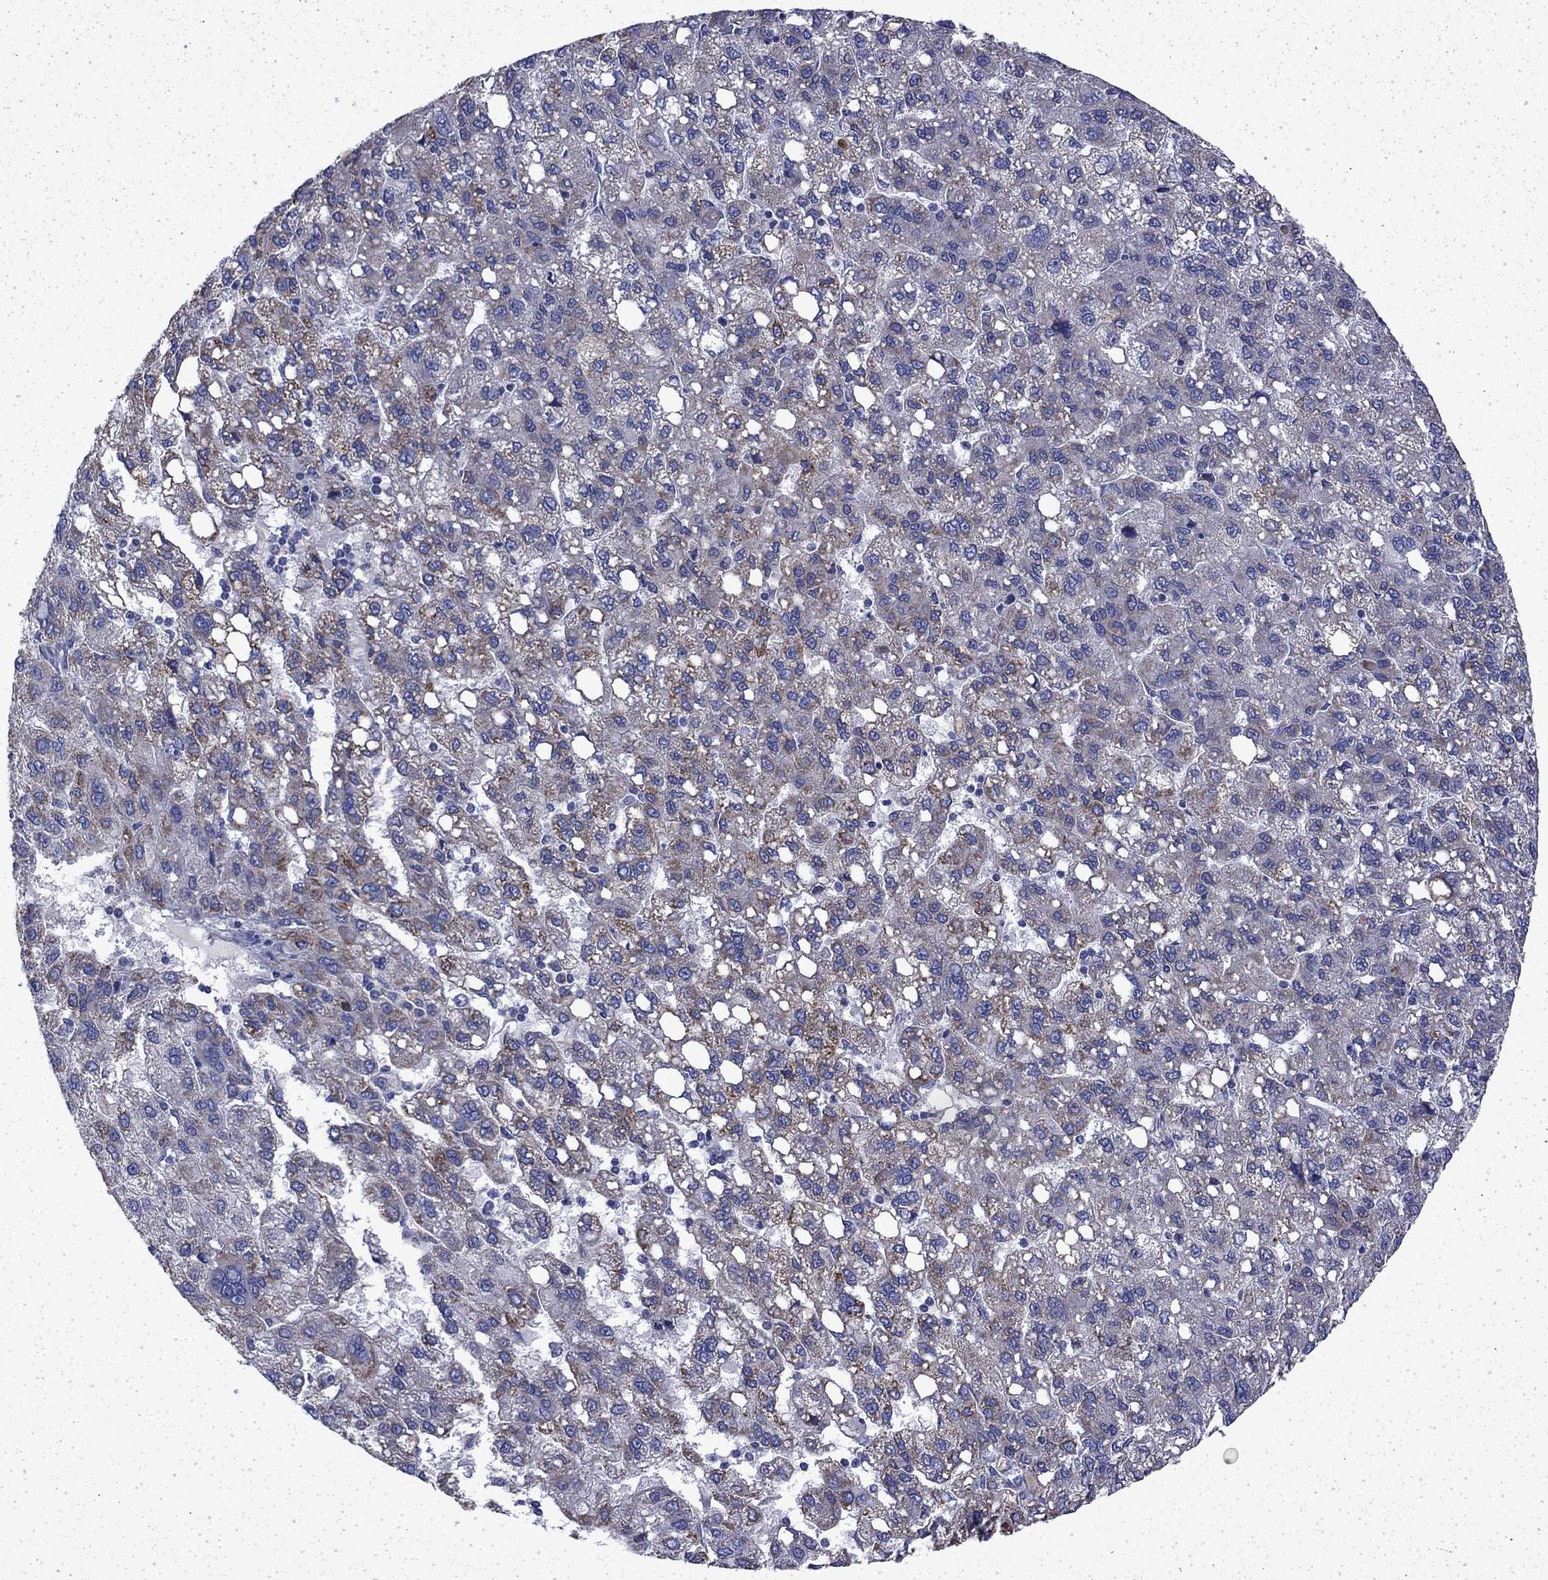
{"staining": {"intensity": "moderate", "quantity": "<25%", "location": "cytoplasmic/membranous"}, "tissue": "liver cancer", "cell_type": "Tumor cells", "image_type": "cancer", "snomed": [{"axis": "morphology", "description": "Carcinoma, Hepatocellular, NOS"}, {"axis": "topography", "description": "Liver"}], "caption": "Moderate cytoplasmic/membranous protein positivity is appreciated in about <25% of tumor cells in liver cancer.", "gene": "DTNA", "patient": {"sex": "female", "age": 82}}